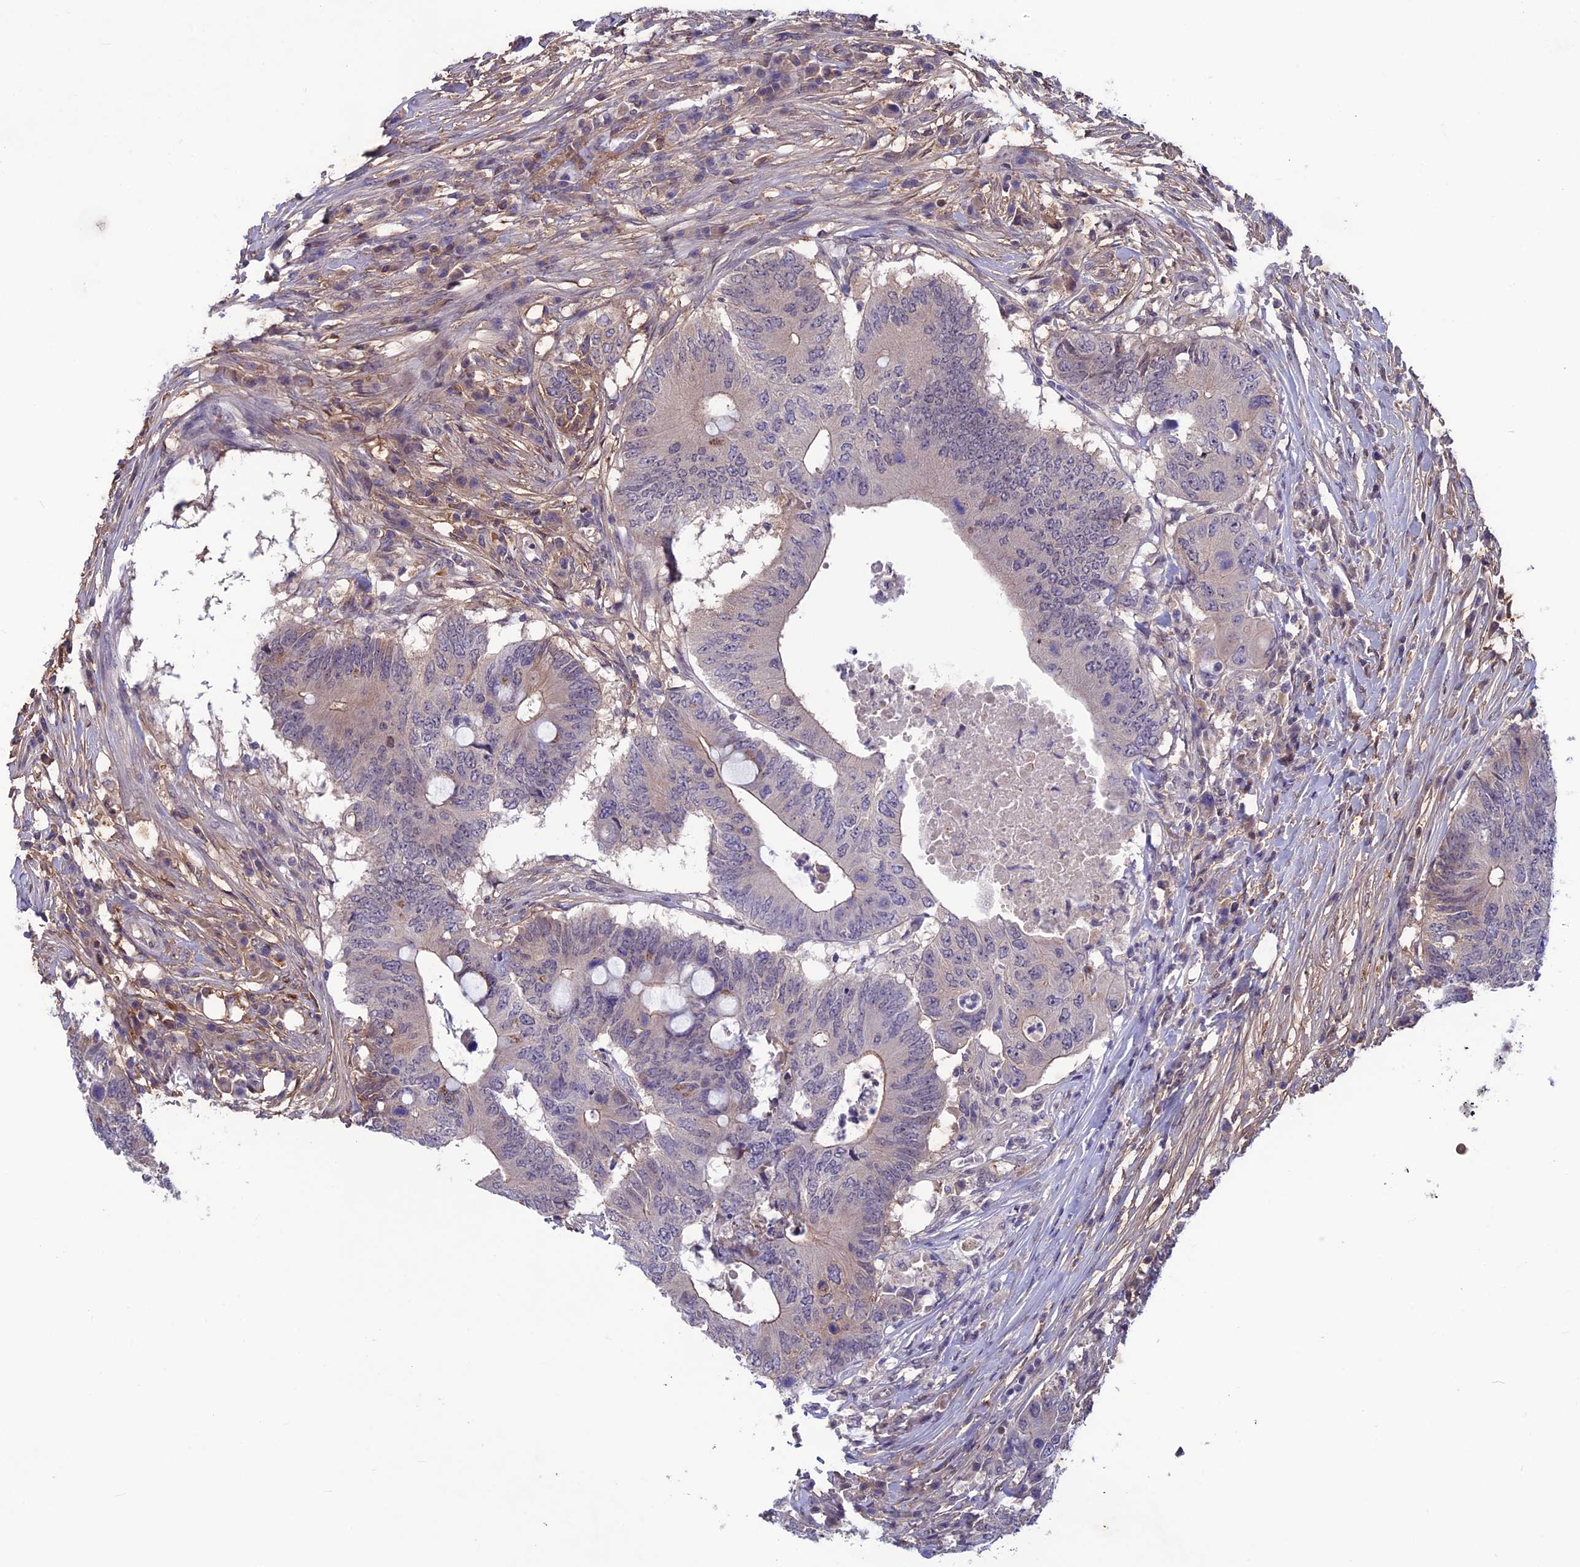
{"staining": {"intensity": "weak", "quantity": "<25%", "location": "cytoplasmic/membranous"}, "tissue": "colorectal cancer", "cell_type": "Tumor cells", "image_type": "cancer", "snomed": [{"axis": "morphology", "description": "Adenocarcinoma, NOS"}, {"axis": "topography", "description": "Colon"}], "caption": "Image shows no protein staining in tumor cells of adenocarcinoma (colorectal) tissue. (DAB (3,3'-diaminobenzidine) IHC, high magnification).", "gene": "FKBPL", "patient": {"sex": "male", "age": 71}}